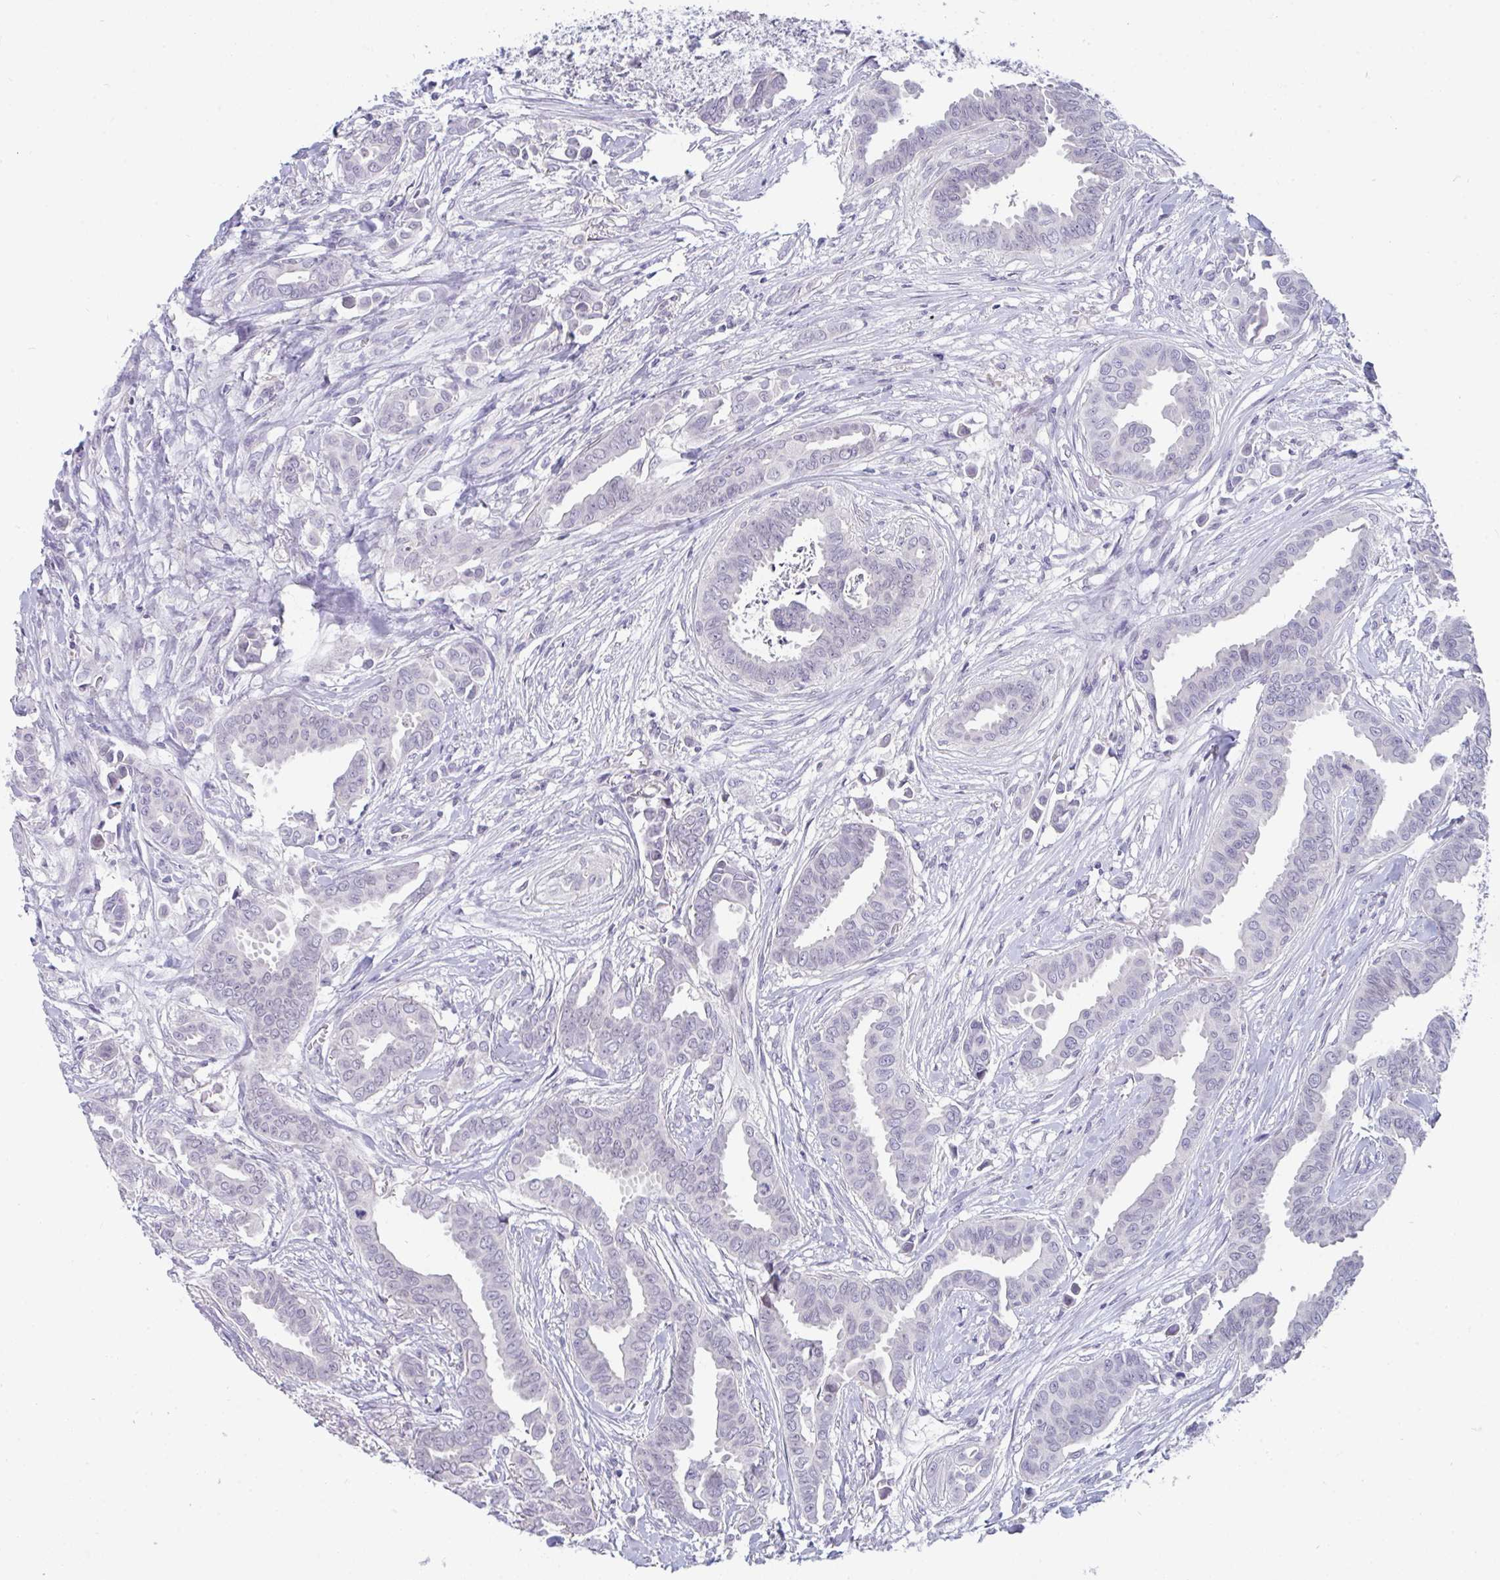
{"staining": {"intensity": "negative", "quantity": "none", "location": "none"}, "tissue": "breast cancer", "cell_type": "Tumor cells", "image_type": "cancer", "snomed": [{"axis": "morphology", "description": "Duct carcinoma"}, {"axis": "topography", "description": "Breast"}], "caption": "Photomicrograph shows no significant protein expression in tumor cells of breast invasive ductal carcinoma.", "gene": "BMAL2", "patient": {"sex": "female", "age": 45}}